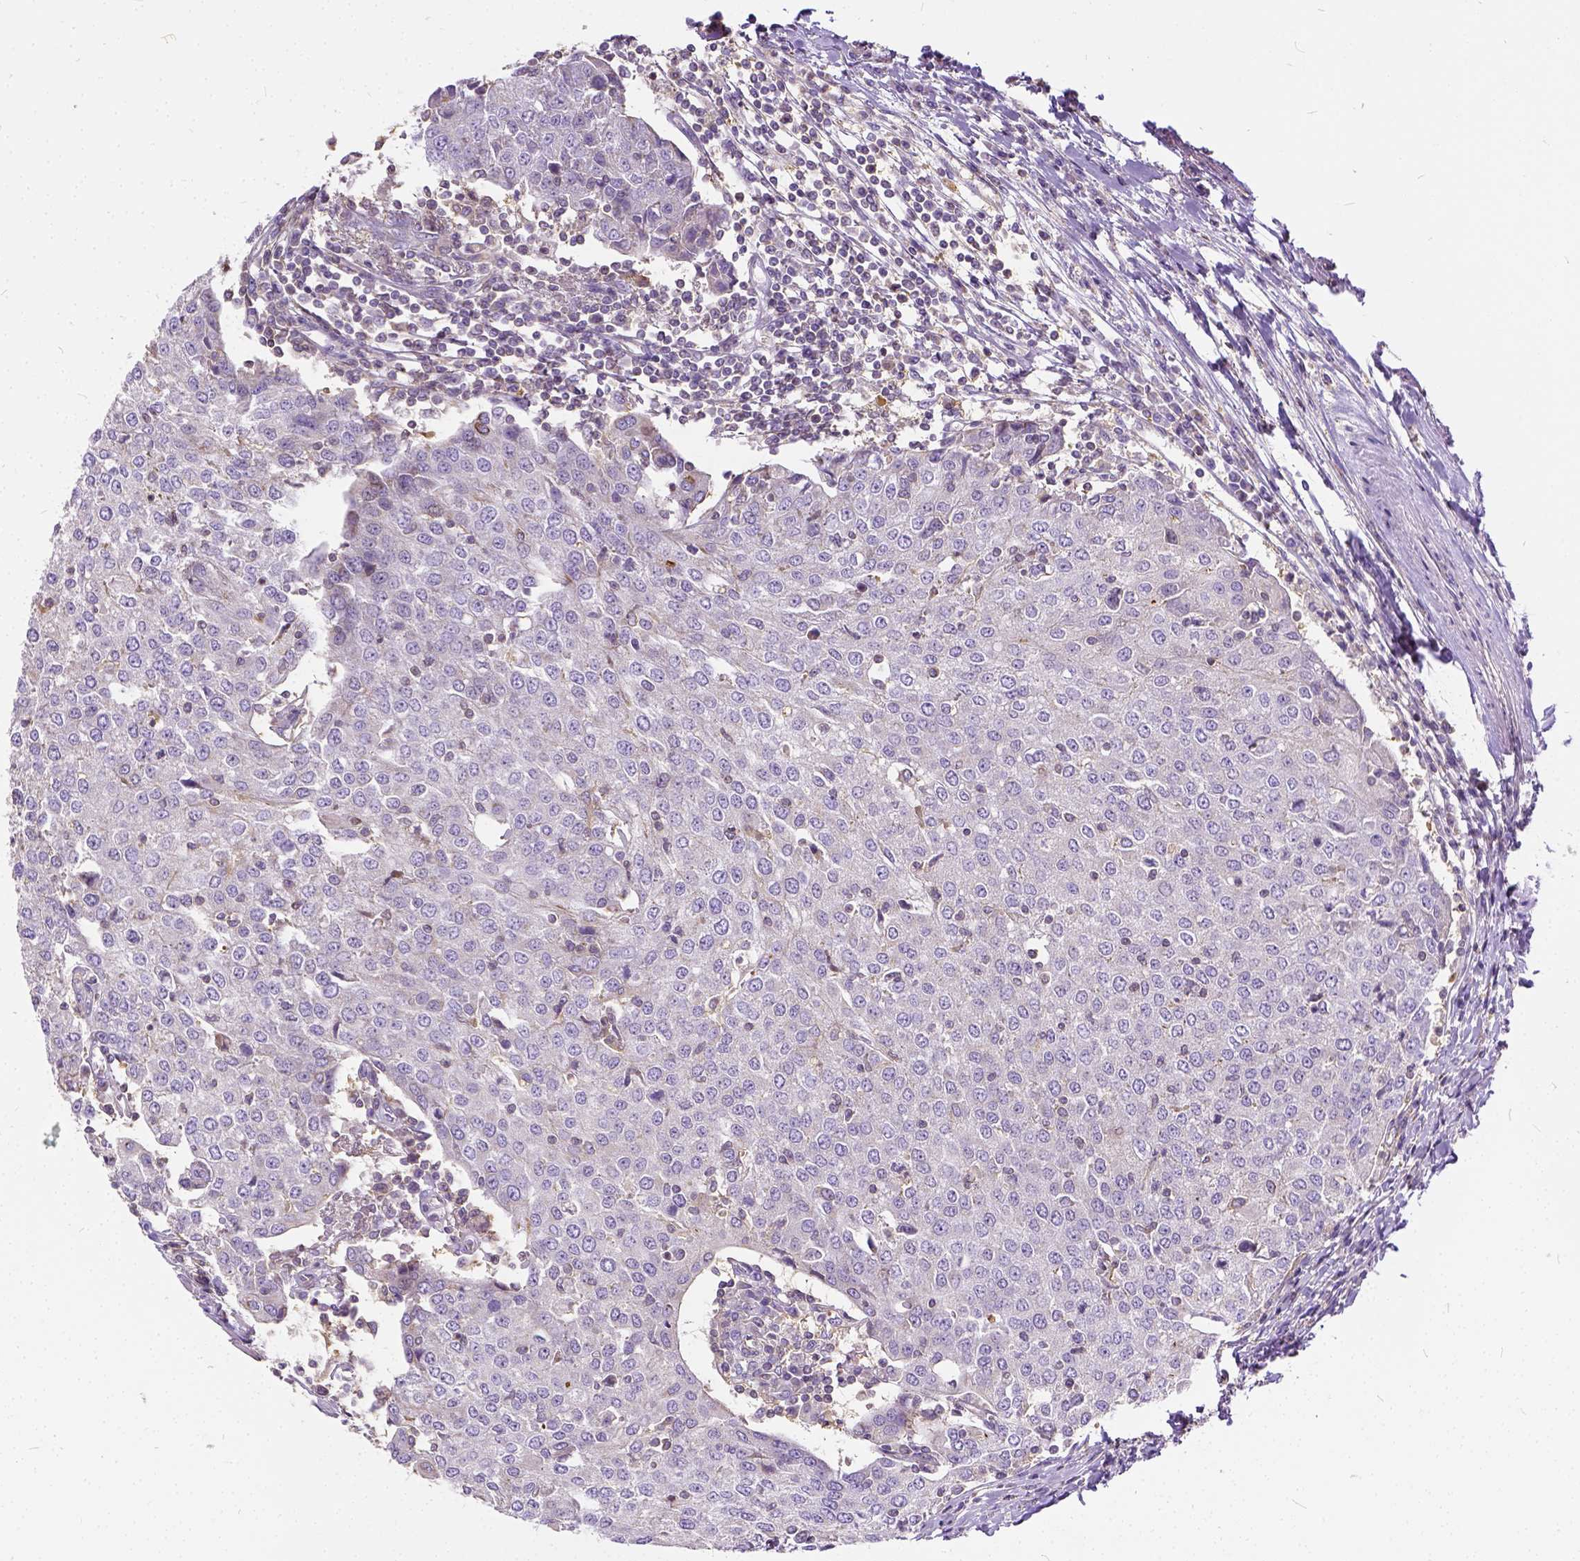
{"staining": {"intensity": "negative", "quantity": "none", "location": "none"}, "tissue": "urothelial cancer", "cell_type": "Tumor cells", "image_type": "cancer", "snomed": [{"axis": "morphology", "description": "Urothelial carcinoma, High grade"}, {"axis": "topography", "description": "Urinary bladder"}], "caption": "This histopathology image is of urothelial cancer stained with immunohistochemistry to label a protein in brown with the nuclei are counter-stained blue. There is no expression in tumor cells. (DAB immunohistochemistry with hematoxylin counter stain).", "gene": "CADM4", "patient": {"sex": "female", "age": 85}}